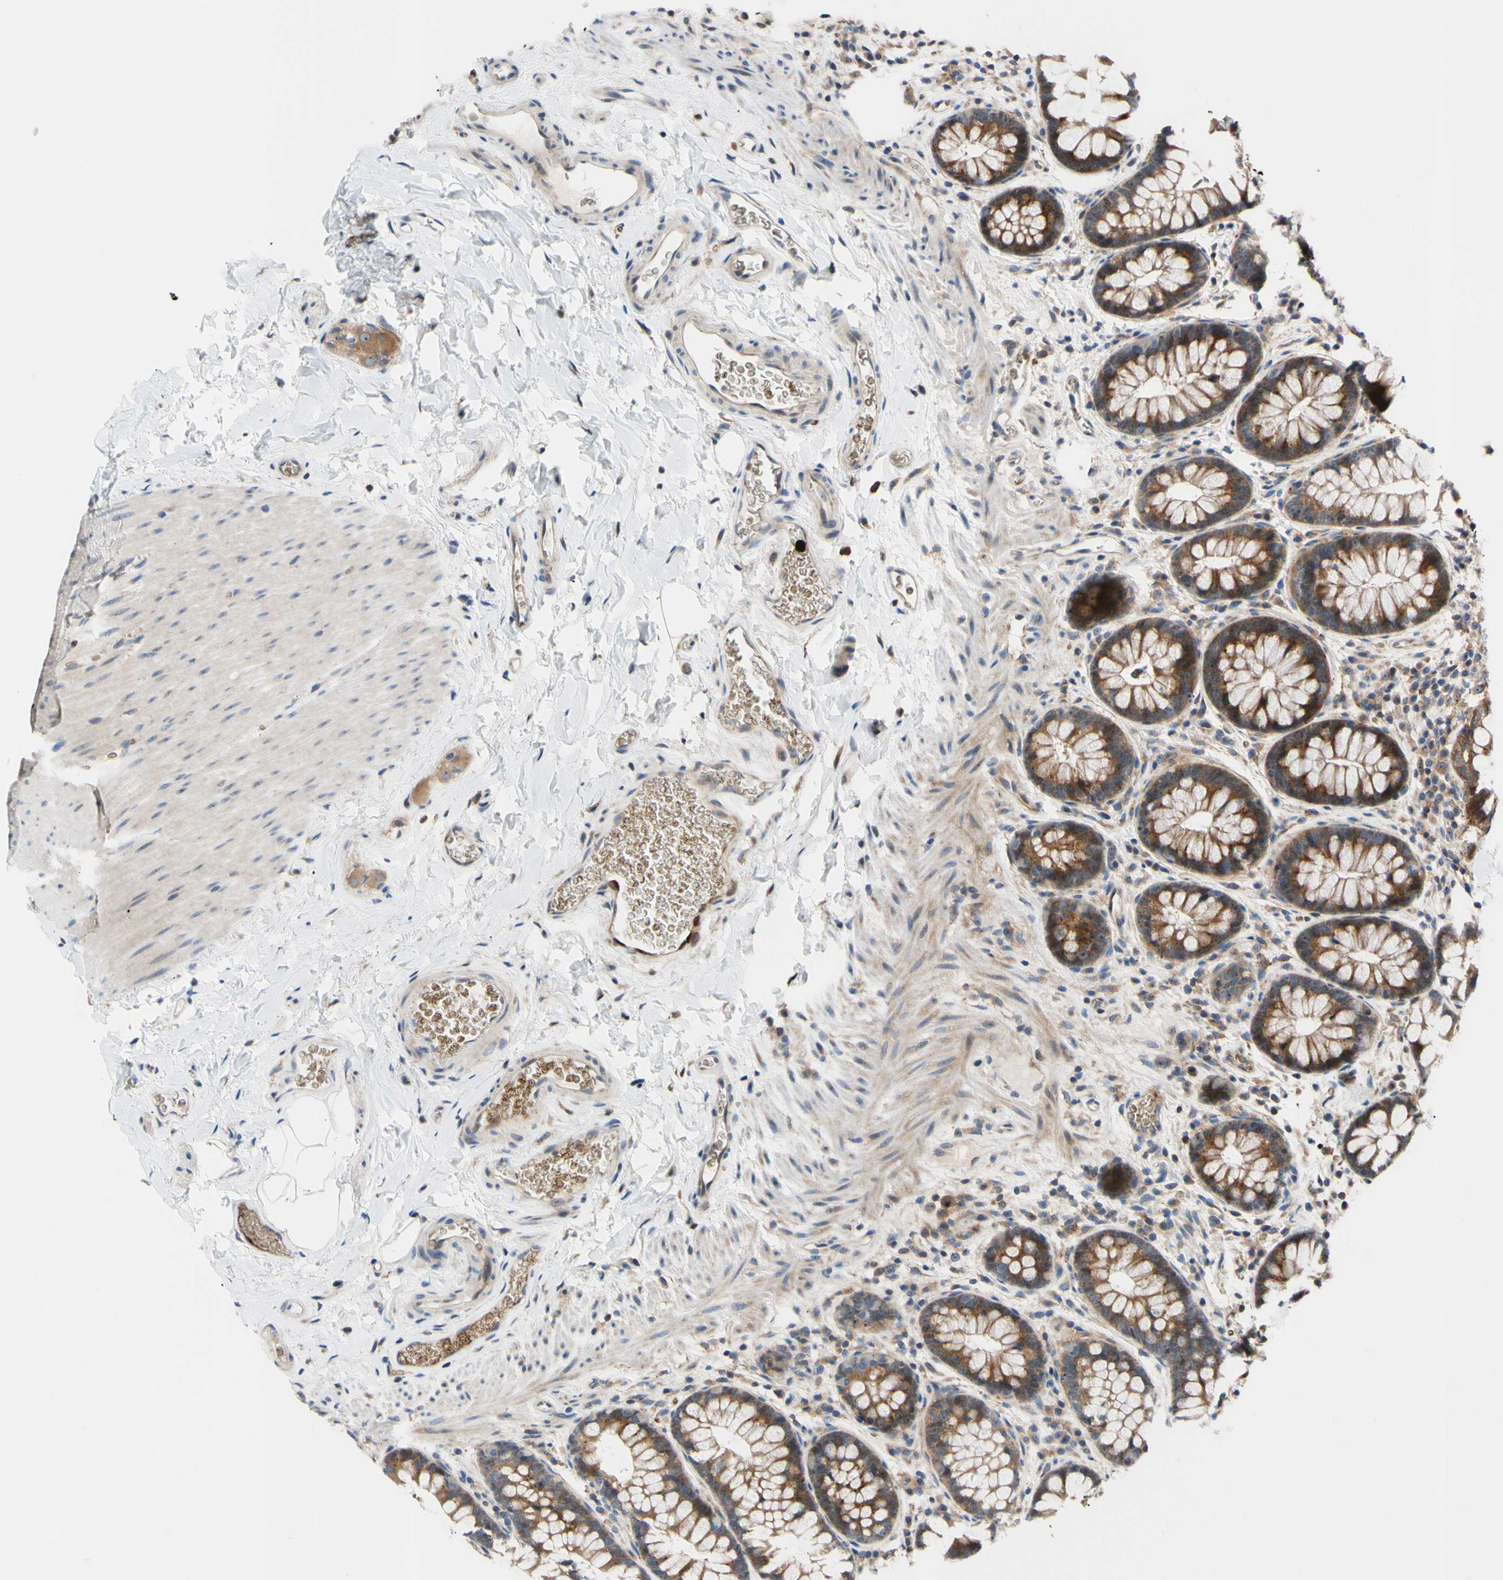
{"staining": {"intensity": "moderate", "quantity": "25%-75%", "location": "cytoplasmic/membranous,nuclear"}, "tissue": "colon", "cell_type": "Endothelial cells", "image_type": "normal", "snomed": [{"axis": "morphology", "description": "Normal tissue, NOS"}, {"axis": "topography", "description": "Colon"}], "caption": "Moderate cytoplasmic/membranous,nuclear staining for a protein is appreciated in about 25%-75% of endothelial cells of unremarkable colon using immunohistochemistry (IHC).", "gene": "USP9X", "patient": {"sex": "female", "age": 80}}